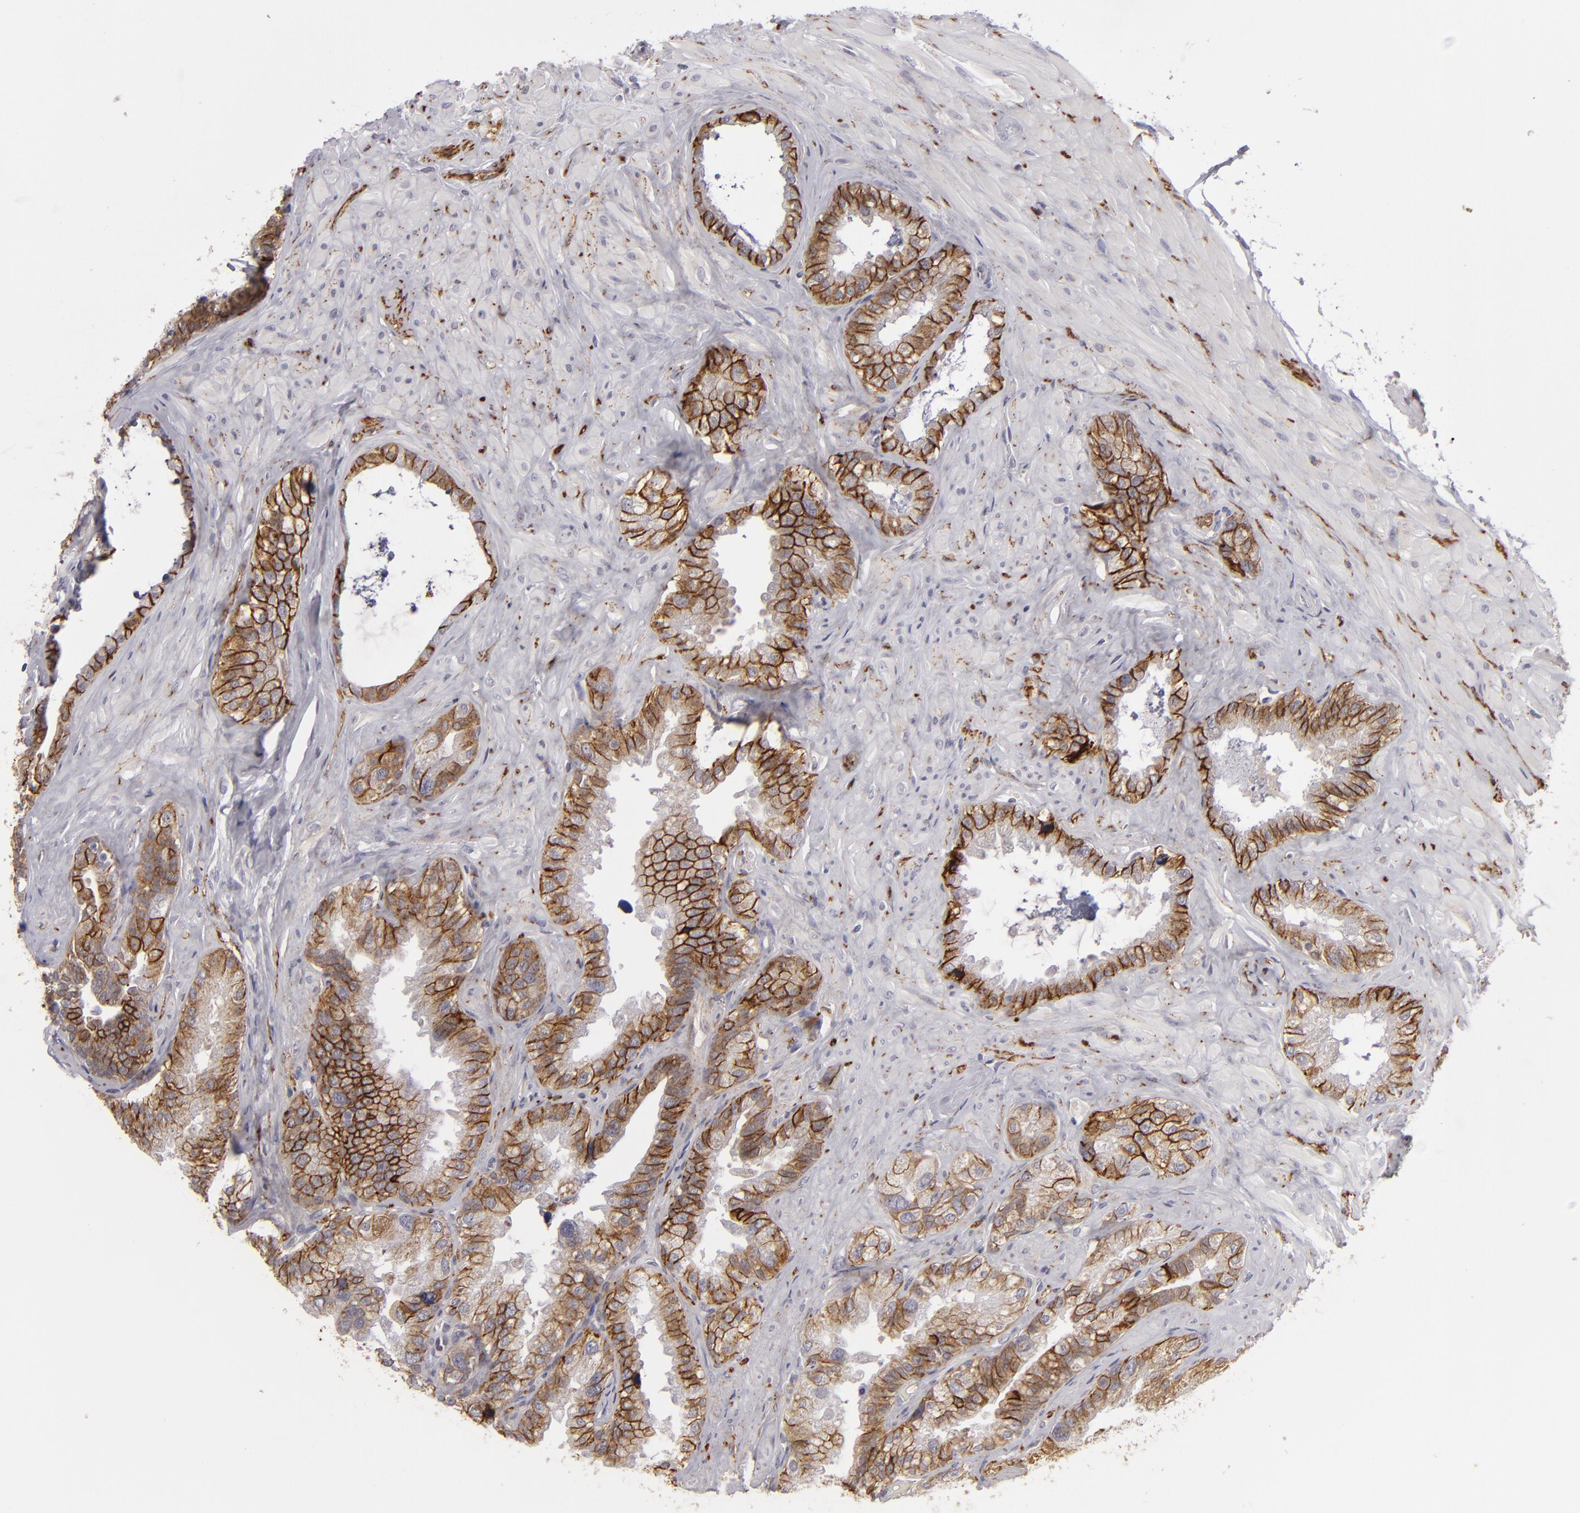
{"staining": {"intensity": "moderate", "quantity": ">75%", "location": "cytoplasmic/membranous"}, "tissue": "seminal vesicle", "cell_type": "Glandular cells", "image_type": "normal", "snomed": [{"axis": "morphology", "description": "Normal tissue, NOS"}, {"axis": "topography", "description": "Seminal veicle"}], "caption": "A medium amount of moderate cytoplasmic/membranous positivity is seen in about >75% of glandular cells in benign seminal vesicle. (DAB (3,3'-diaminobenzidine) IHC, brown staining for protein, blue staining for nuclei).", "gene": "ALCAM", "patient": {"sex": "male", "age": 63}}